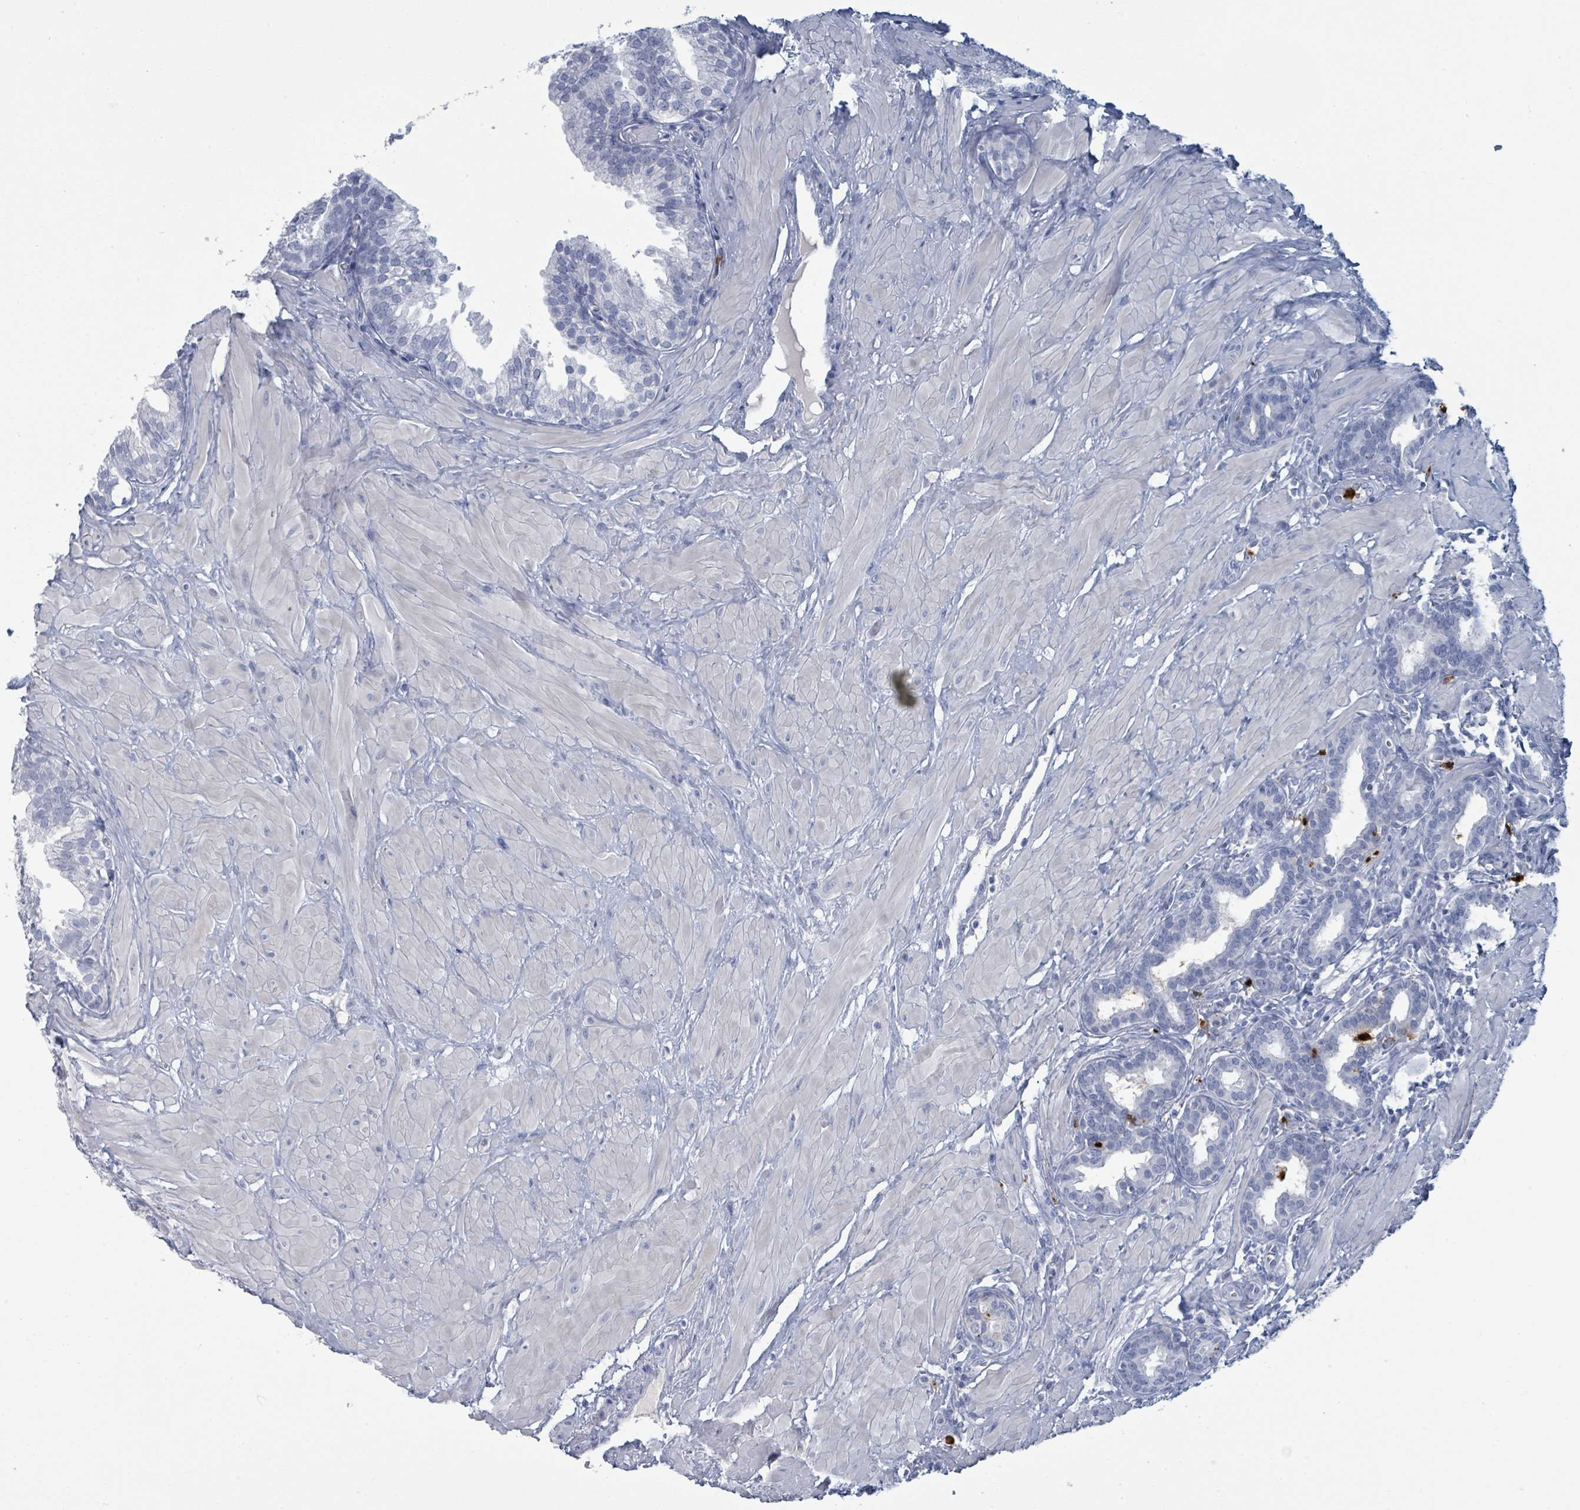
{"staining": {"intensity": "negative", "quantity": "none", "location": "none"}, "tissue": "prostate", "cell_type": "Glandular cells", "image_type": "normal", "snomed": [{"axis": "morphology", "description": "Normal tissue, NOS"}, {"axis": "topography", "description": "Prostate"}, {"axis": "topography", "description": "Peripheral nerve tissue"}], "caption": "Glandular cells show no significant protein staining in normal prostate. (DAB immunohistochemistry (IHC), high magnification).", "gene": "DEFA4", "patient": {"sex": "male", "age": 55}}